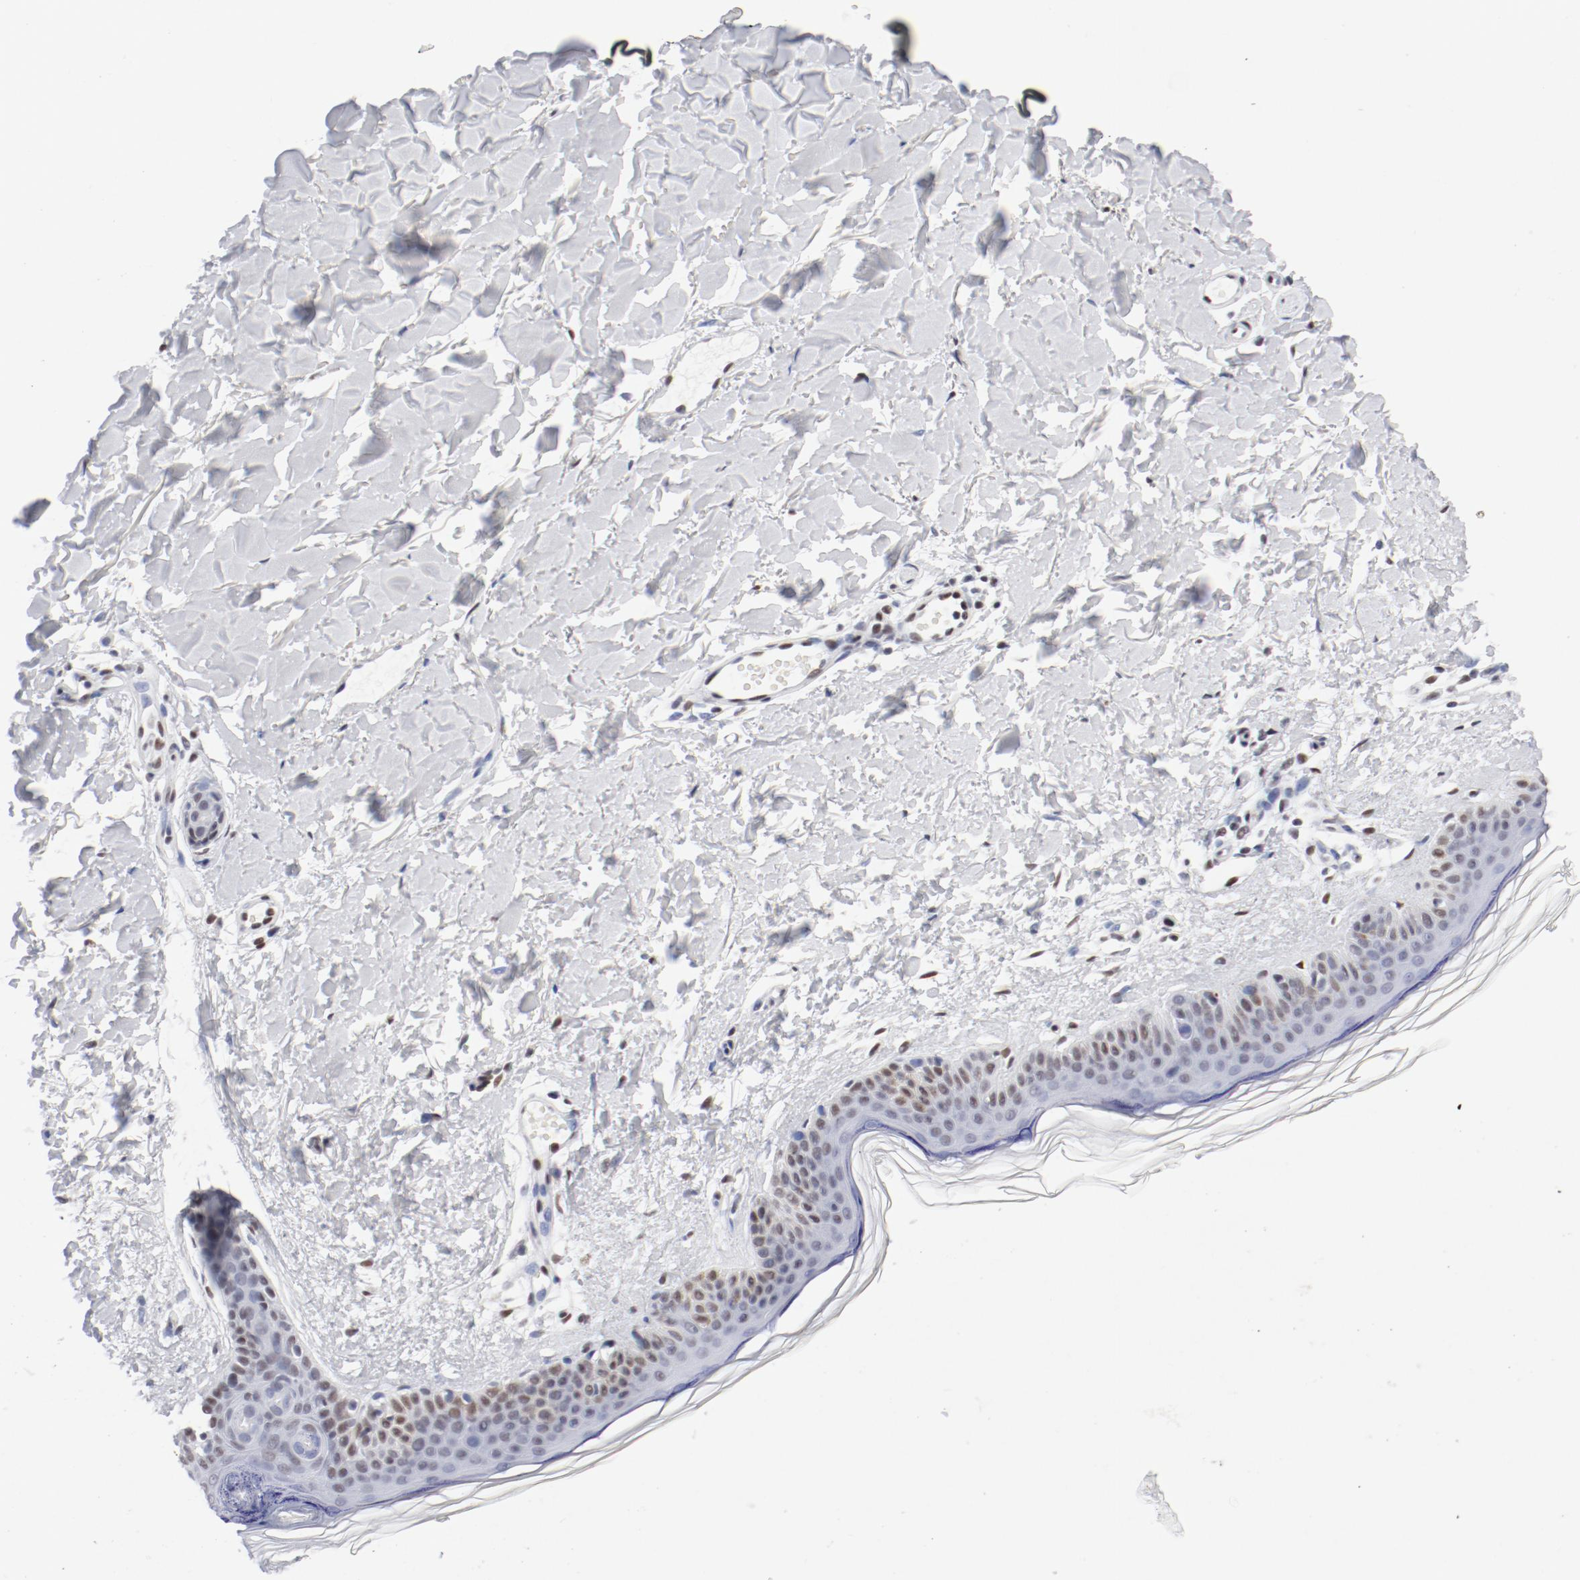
{"staining": {"intensity": "moderate", "quantity": ">75%", "location": "nuclear"}, "tissue": "skin", "cell_type": "Fibroblasts", "image_type": "normal", "snomed": [{"axis": "morphology", "description": "Normal tissue, NOS"}, {"axis": "topography", "description": "Skin"}], "caption": "Immunohistochemical staining of unremarkable skin reveals >75% levels of moderate nuclear protein staining in about >75% of fibroblasts.", "gene": "ATF2", "patient": {"sex": "female", "age": 56}}